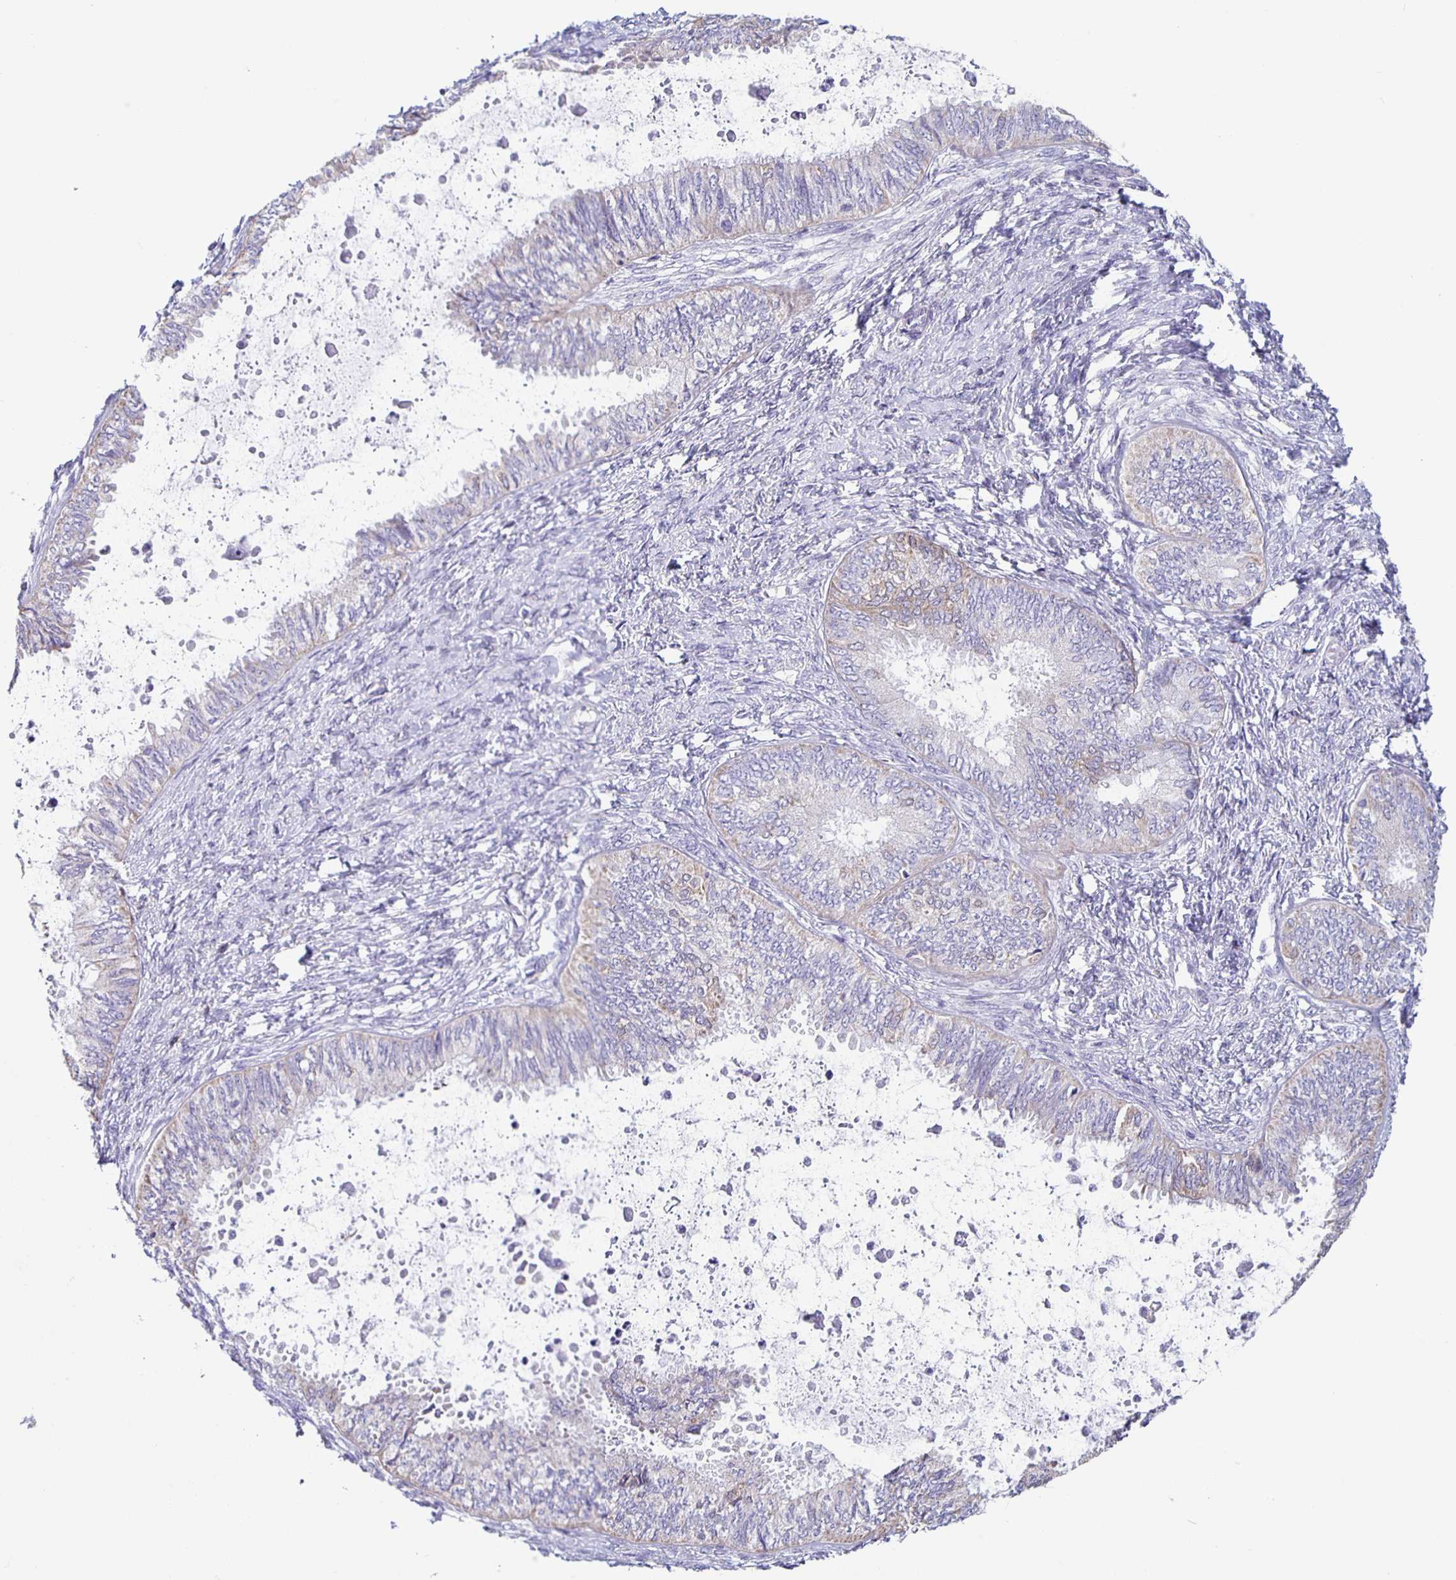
{"staining": {"intensity": "negative", "quantity": "none", "location": "none"}, "tissue": "ovarian cancer", "cell_type": "Tumor cells", "image_type": "cancer", "snomed": [{"axis": "morphology", "description": "Carcinoma, endometroid"}, {"axis": "topography", "description": "Ovary"}], "caption": "Ovarian cancer (endometroid carcinoma) stained for a protein using IHC exhibits no positivity tumor cells.", "gene": "TPPP", "patient": {"sex": "female", "age": 70}}